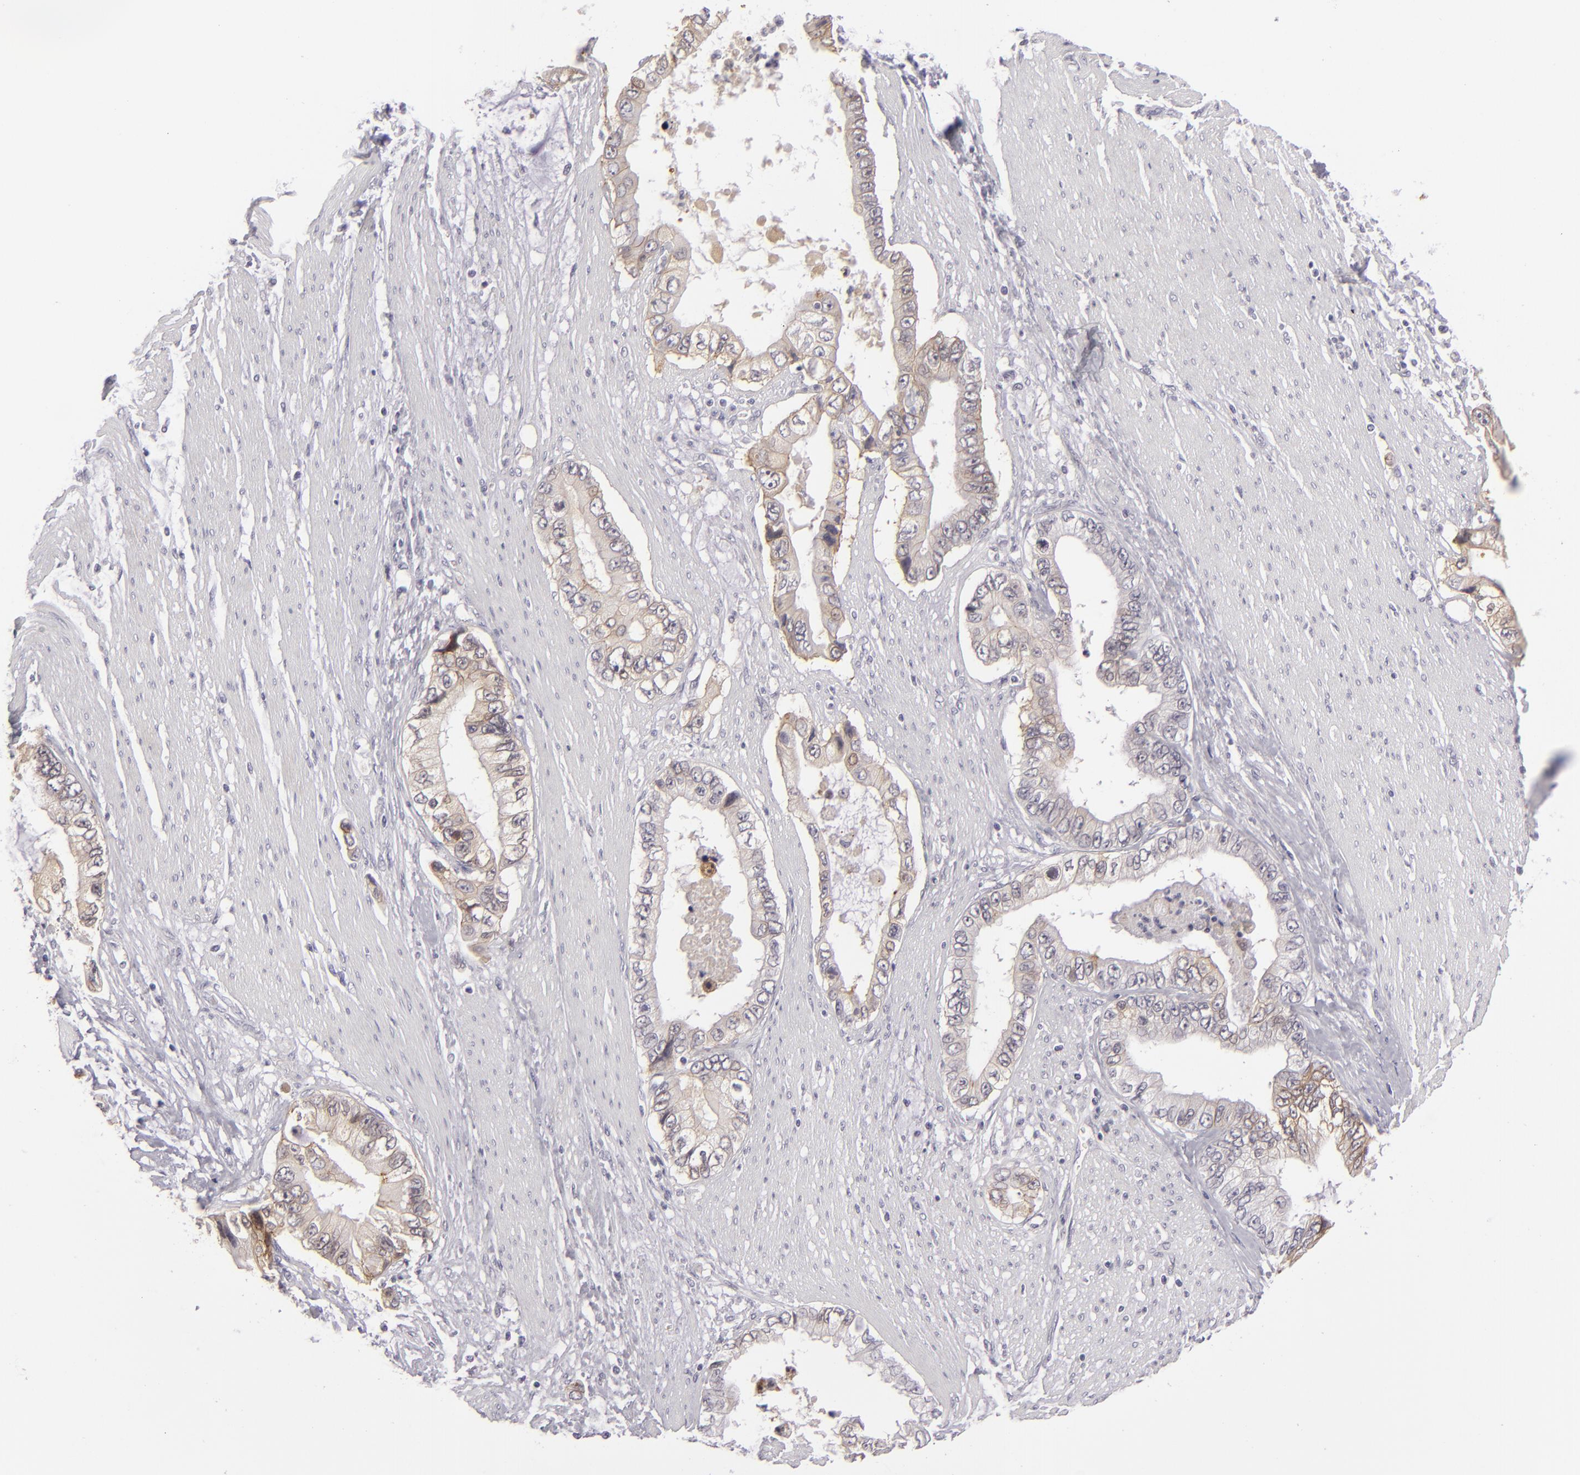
{"staining": {"intensity": "weak", "quantity": "25%-75%", "location": "cytoplasmic/membranous"}, "tissue": "pancreatic cancer", "cell_type": "Tumor cells", "image_type": "cancer", "snomed": [{"axis": "morphology", "description": "Adenocarcinoma, NOS"}, {"axis": "topography", "description": "Pancreas"}, {"axis": "topography", "description": "Stomach, upper"}], "caption": "Pancreatic cancer (adenocarcinoma) stained with DAB (3,3'-diaminobenzidine) immunohistochemistry (IHC) exhibits low levels of weak cytoplasmic/membranous positivity in approximately 25%-75% of tumor cells. (brown staining indicates protein expression, while blue staining denotes nuclei).", "gene": "JUP", "patient": {"sex": "male", "age": 77}}